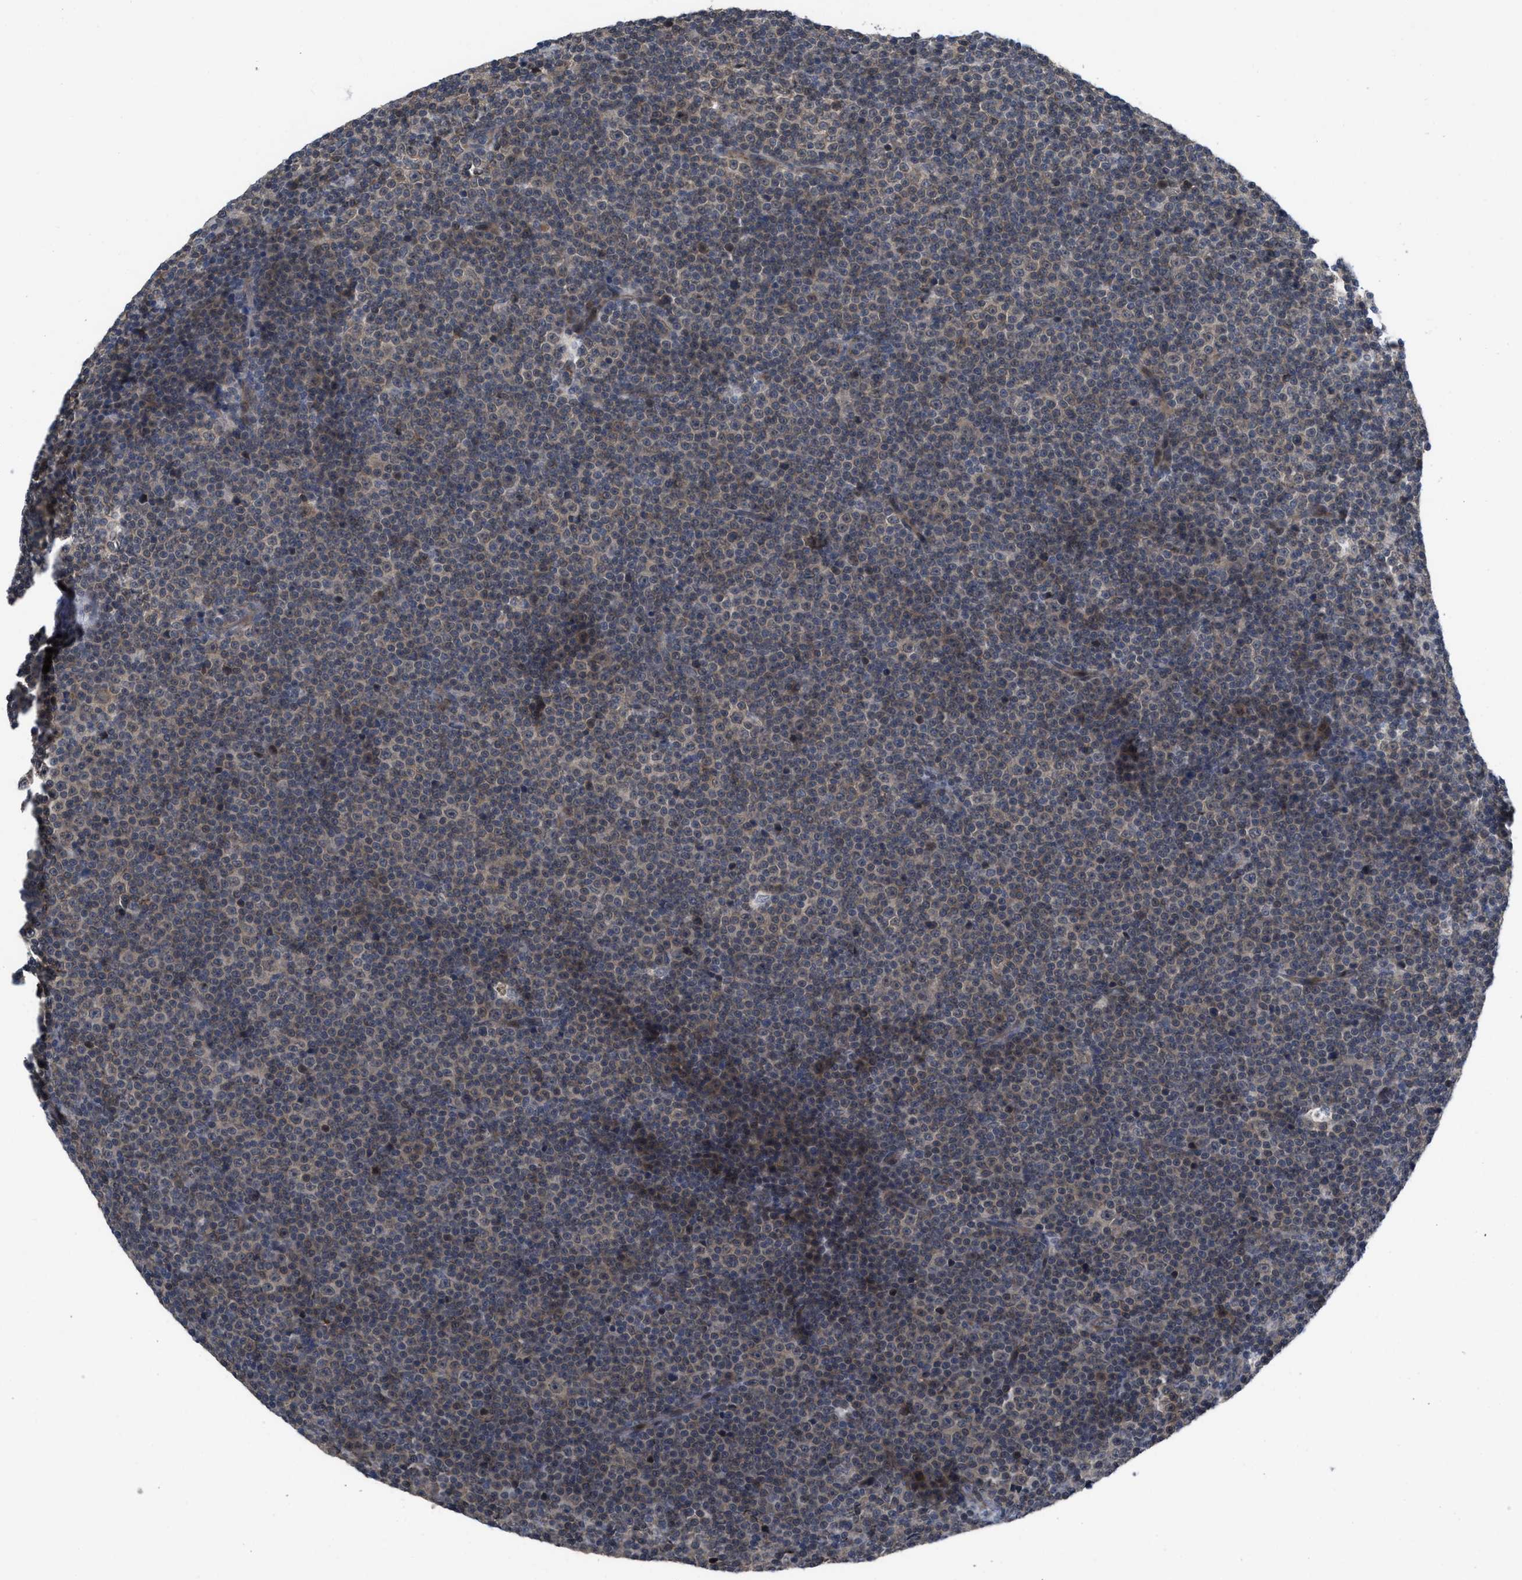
{"staining": {"intensity": "negative", "quantity": "none", "location": "none"}, "tissue": "lymphoma", "cell_type": "Tumor cells", "image_type": "cancer", "snomed": [{"axis": "morphology", "description": "Malignant lymphoma, non-Hodgkin's type, Low grade"}, {"axis": "topography", "description": "Lymph node"}], "caption": "A high-resolution histopathology image shows immunohistochemistry (IHC) staining of low-grade malignant lymphoma, non-Hodgkin's type, which demonstrates no significant expression in tumor cells.", "gene": "LDAF1", "patient": {"sex": "female", "age": 67}}